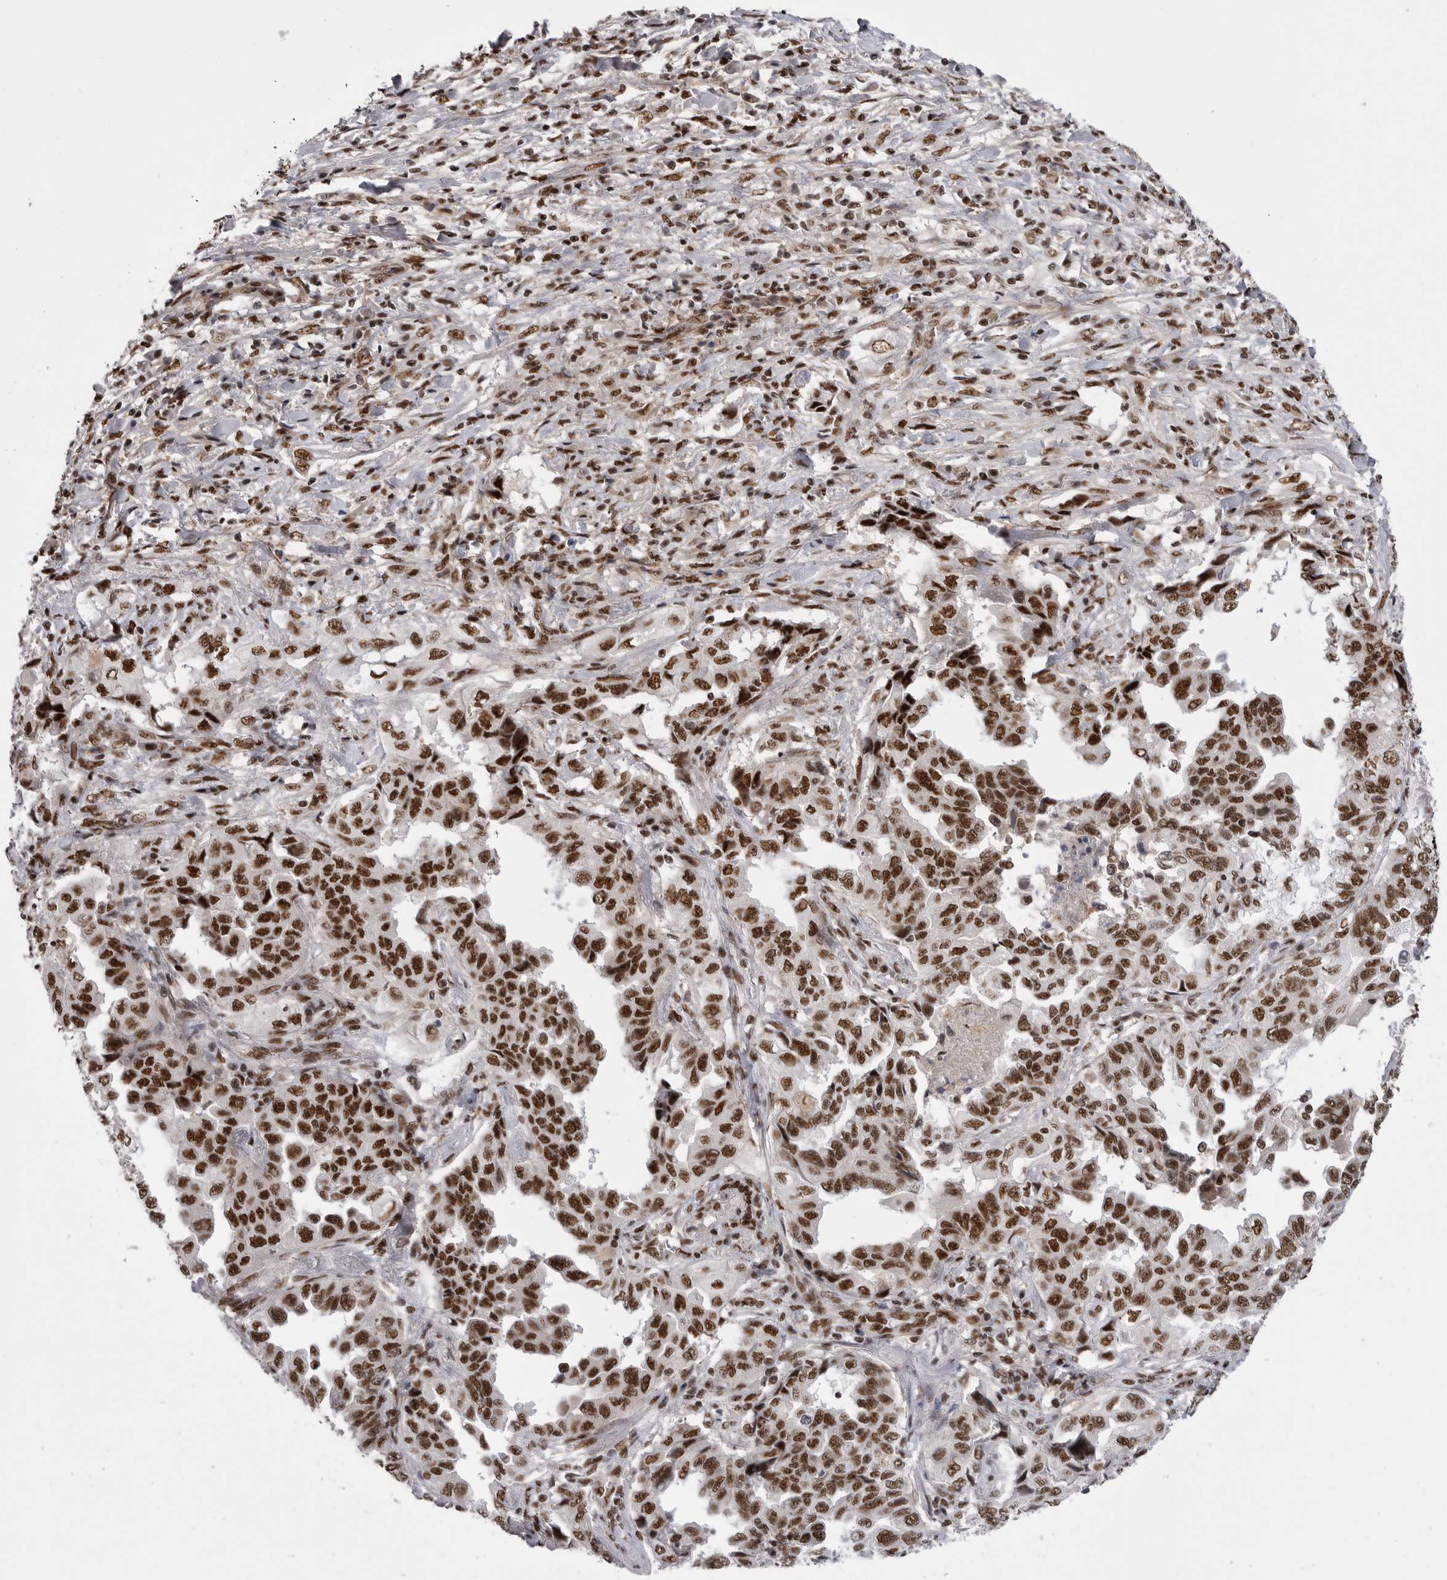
{"staining": {"intensity": "strong", "quantity": ">75%", "location": "nuclear"}, "tissue": "lung cancer", "cell_type": "Tumor cells", "image_type": "cancer", "snomed": [{"axis": "morphology", "description": "Adenocarcinoma, NOS"}, {"axis": "topography", "description": "Lung"}], "caption": "Protein expression analysis of lung cancer (adenocarcinoma) exhibits strong nuclear staining in approximately >75% of tumor cells.", "gene": "PPP1R8", "patient": {"sex": "female", "age": 51}}